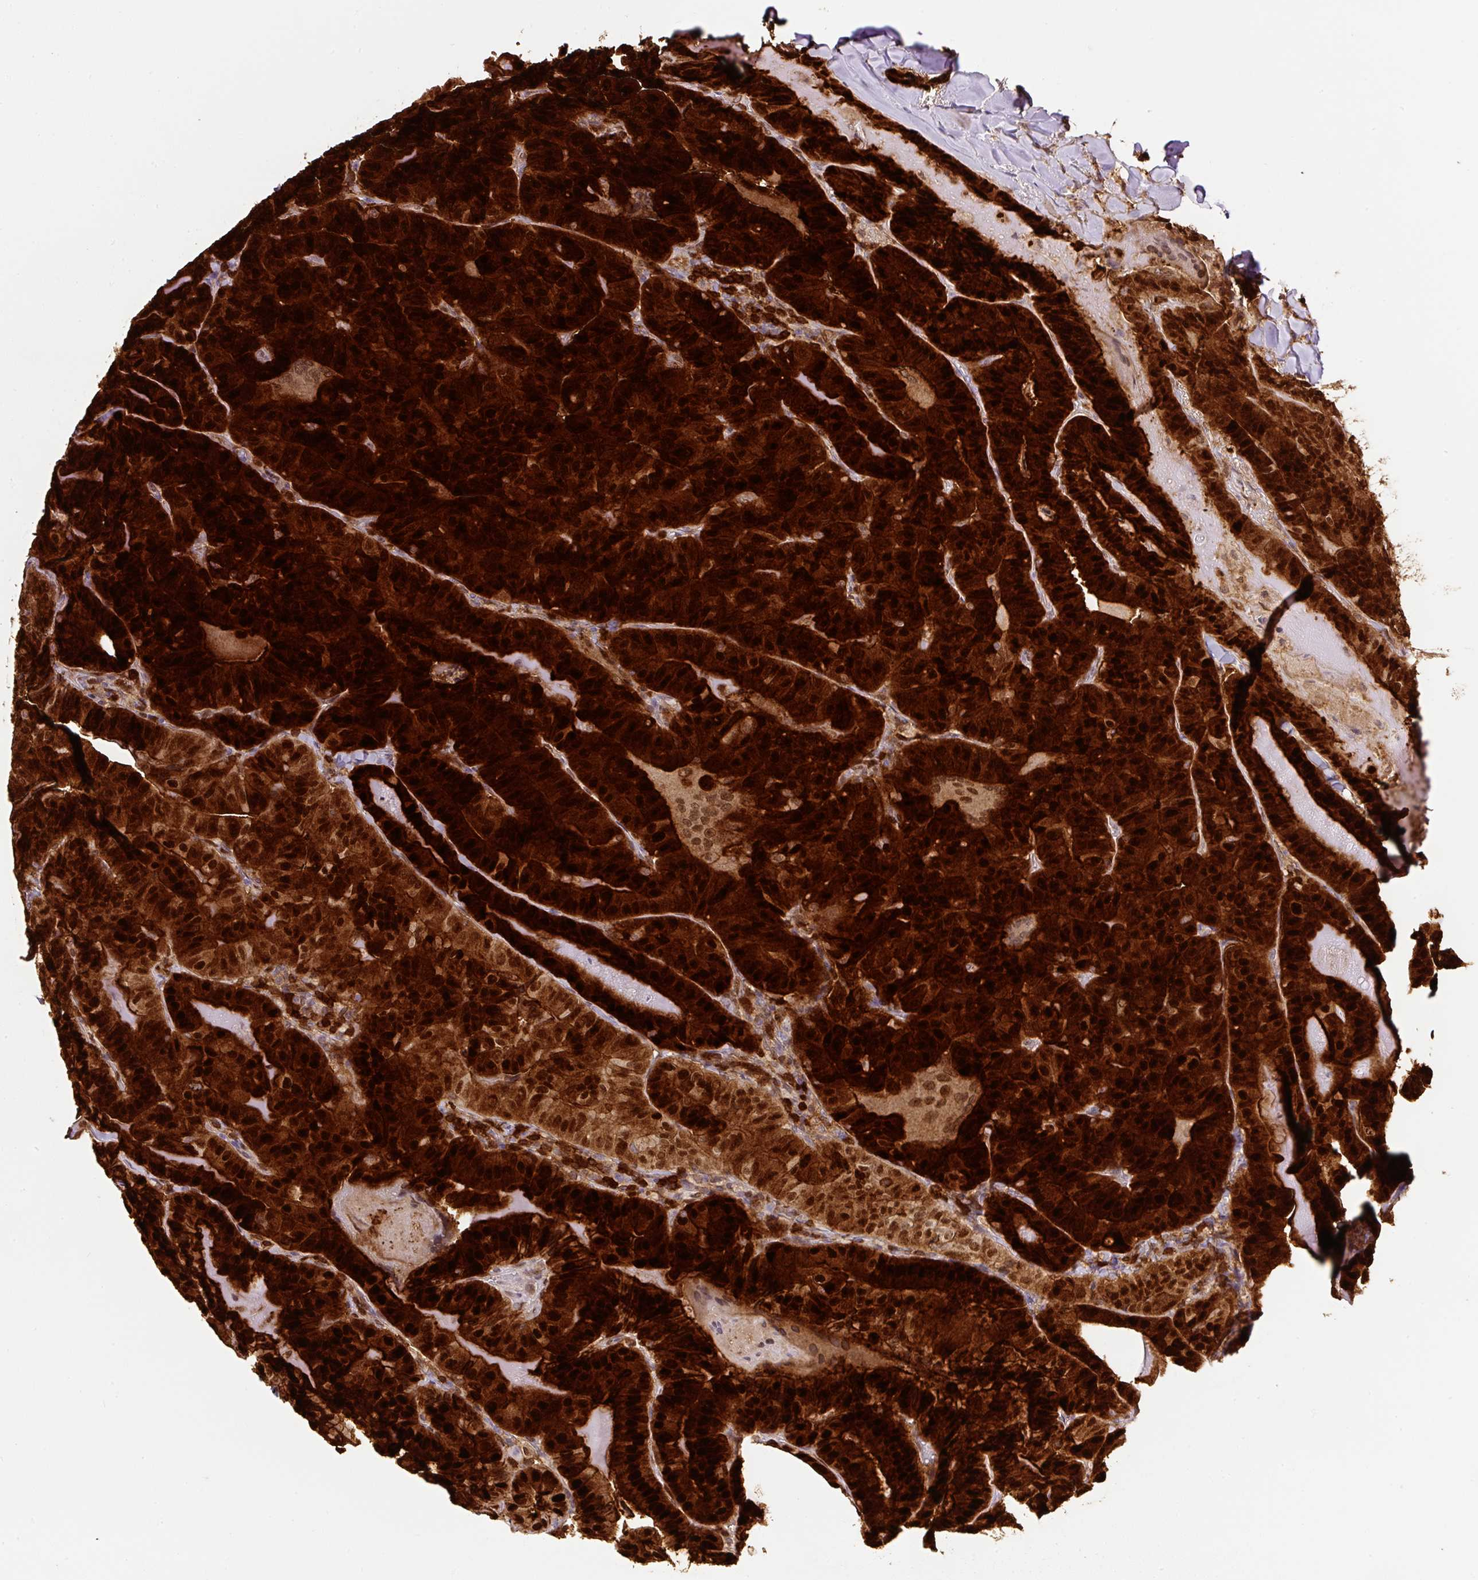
{"staining": {"intensity": "strong", "quantity": ">75%", "location": "cytoplasmic/membranous,nuclear"}, "tissue": "thyroid cancer", "cell_type": "Tumor cells", "image_type": "cancer", "snomed": [{"axis": "morphology", "description": "Papillary adenocarcinoma, NOS"}, {"axis": "topography", "description": "Thyroid gland"}], "caption": "IHC staining of thyroid papillary adenocarcinoma, which demonstrates high levels of strong cytoplasmic/membranous and nuclear positivity in approximately >75% of tumor cells indicating strong cytoplasmic/membranous and nuclear protein staining. The staining was performed using DAB (3,3'-diaminobenzidine) (brown) for protein detection and nuclei were counterstained in hematoxylin (blue).", "gene": "ANXA1", "patient": {"sex": "female", "age": 68}}